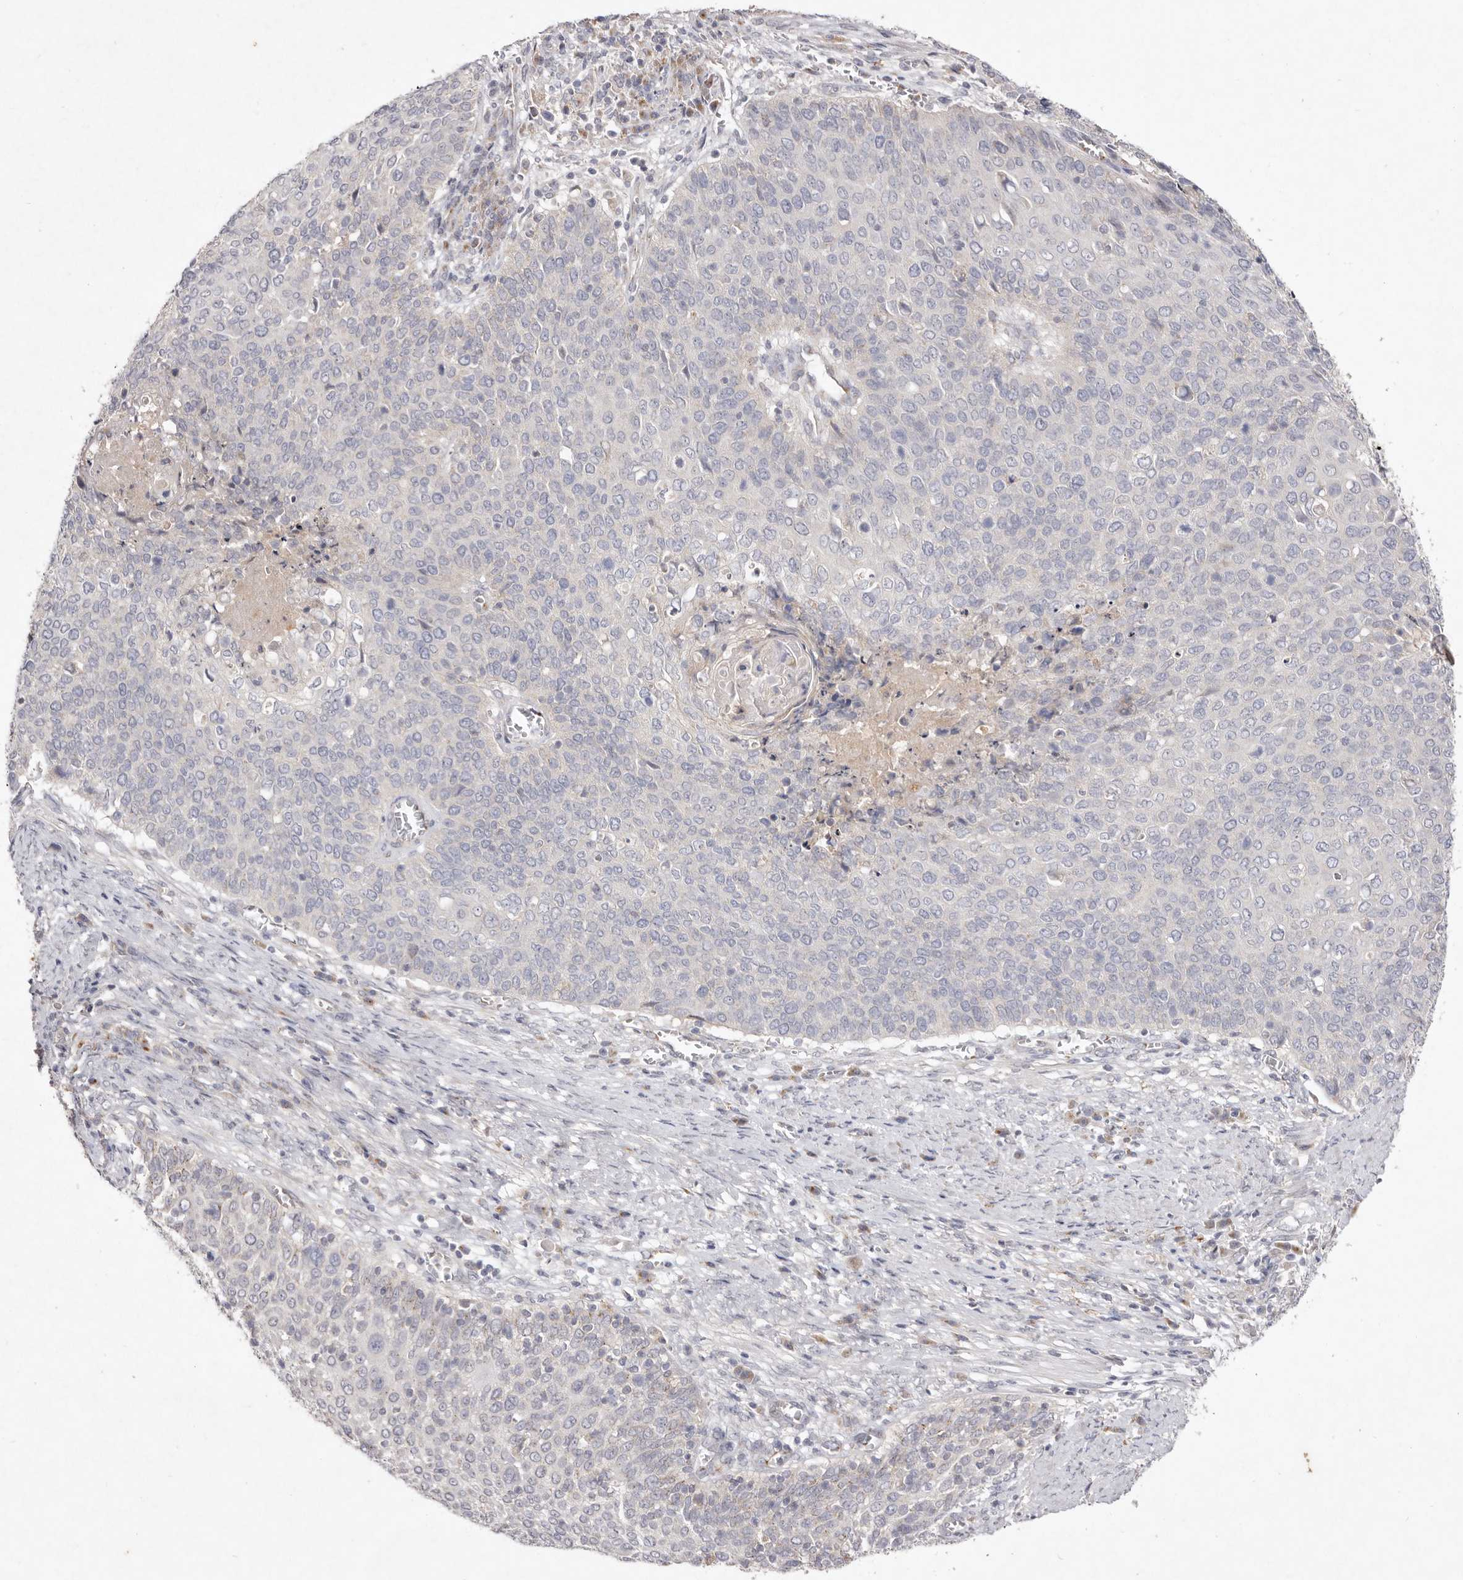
{"staining": {"intensity": "negative", "quantity": "none", "location": "none"}, "tissue": "cervical cancer", "cell_type": "Tumor cells", "image_type": "cancer", "snomed": [{"axis": "morphology", "description": "Squamous cell carcinoma, NOS"}, {"axis": "topography", "description": "Cervix"}], "caption": "Immunohistochemistry micrograph of neoplastic tissue: human squamous cell carcinoma (cervical) stained with DAB (3,3'-diaminobenzidine) reveals no significant protein expression in tumor cells. Brightfield microscopy of immunohistochemistry (IHC) stained with DAB (3,3'-diaminobenzidine) (brown) and hematoxylin (blue), captured at high magnification.", "gene": "USP24", "patient": {"sex": "female", "age": 39}}